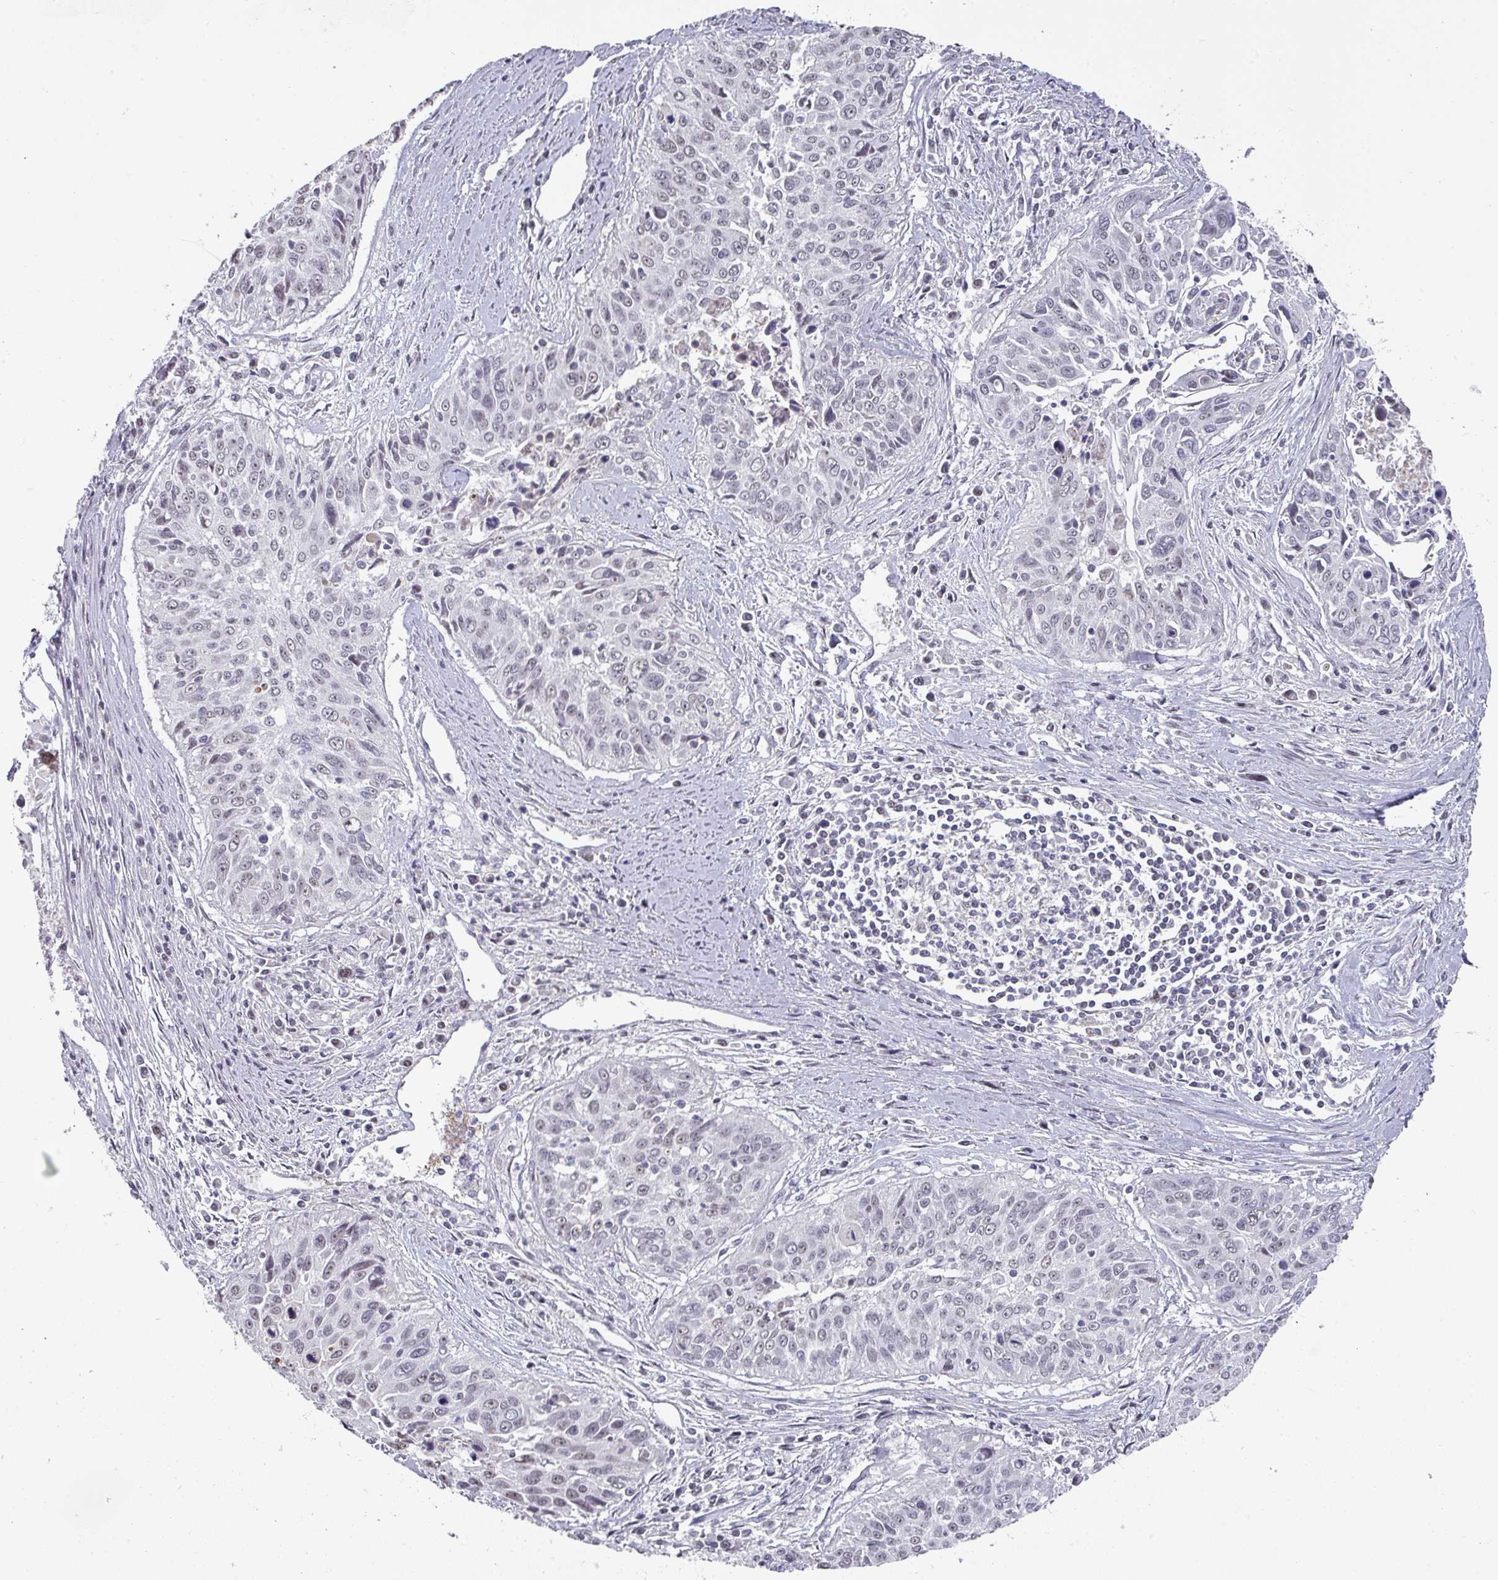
{"staining": {"intensity": "weak", "quantity": "<25%", "location": "nuclear"}, "tissue": "cervical cancer", "cell_type": "Tumor cells", "image_type": "cancer", "snomed": [{"axis": "morphology", "description": "Squamous cell carcinoma, NOS"}, {"axis": "topography", "description": "Cervix"}], "caption": "Image shows no protein positivity in tumor cells of squamous cell carcinoma (cervical) tissue. (DAB (3,3'-diaminobenzidine) immunohistochemistry (IHC), high magnification).", "gene": "ZNF654", "patient": {"sex": "female", "age": 55}}